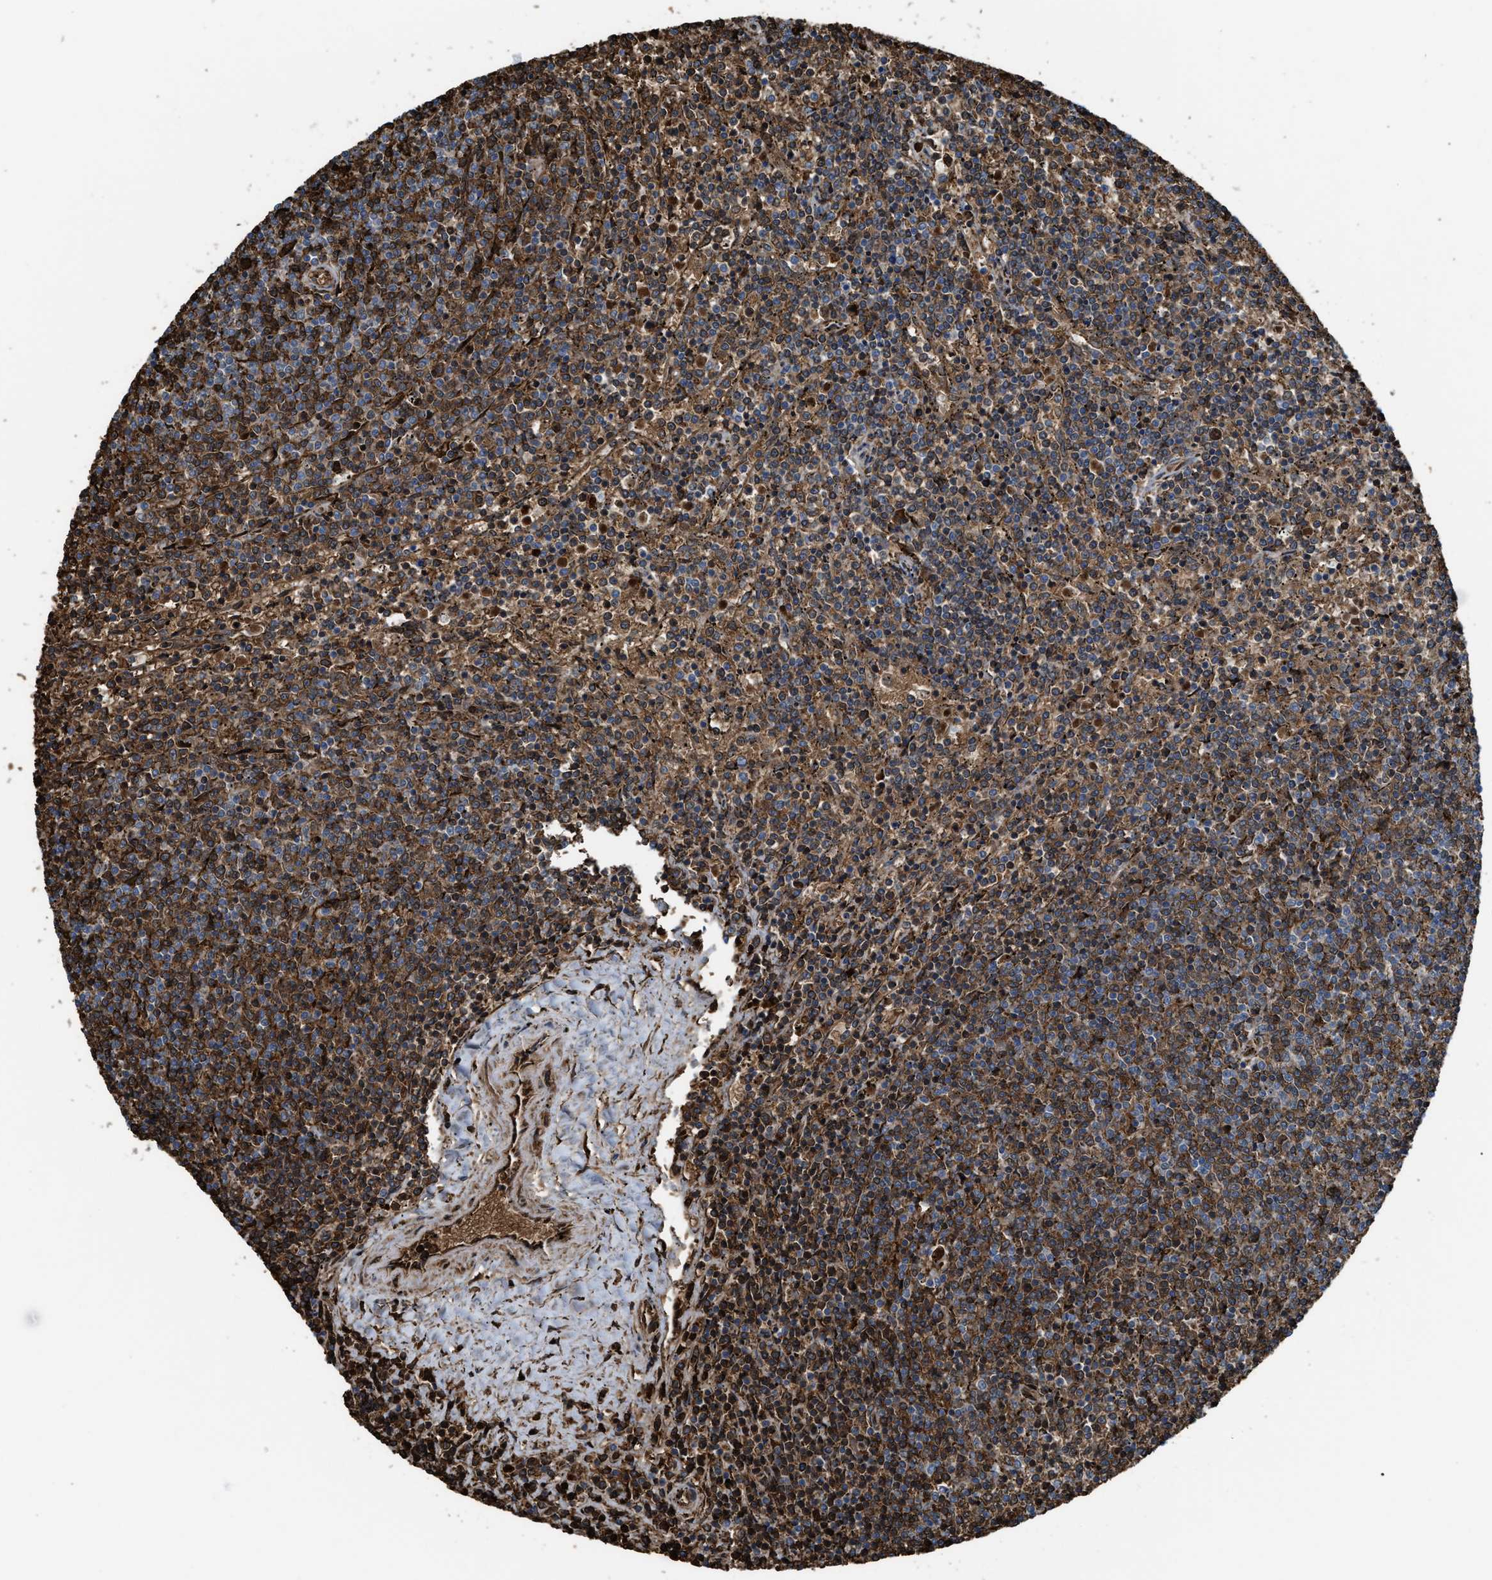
{"staining": {"intensity": "moderate", "quantity": "25%-75%", "location": "cytoplasmic/membranous"}, "tissue": "lymphoma", "cell_type": "Tumor cells", "image_type": "cancer", "snomed": [{"axis": "morphology", "description": "Malignant lymphoma, non-Hodgkin's type, Low grade"}, {"axis": "topography", "description": "Spleen"}], "caption": "Moderate cytoplasmic/membranous staining is present in about 25%-75% of tumor cells in malignant lymphoma, non-Hodgkin's type (low-grade).", "gene": "SELENOM", "patient": {"sex": "female", "age": 50}}